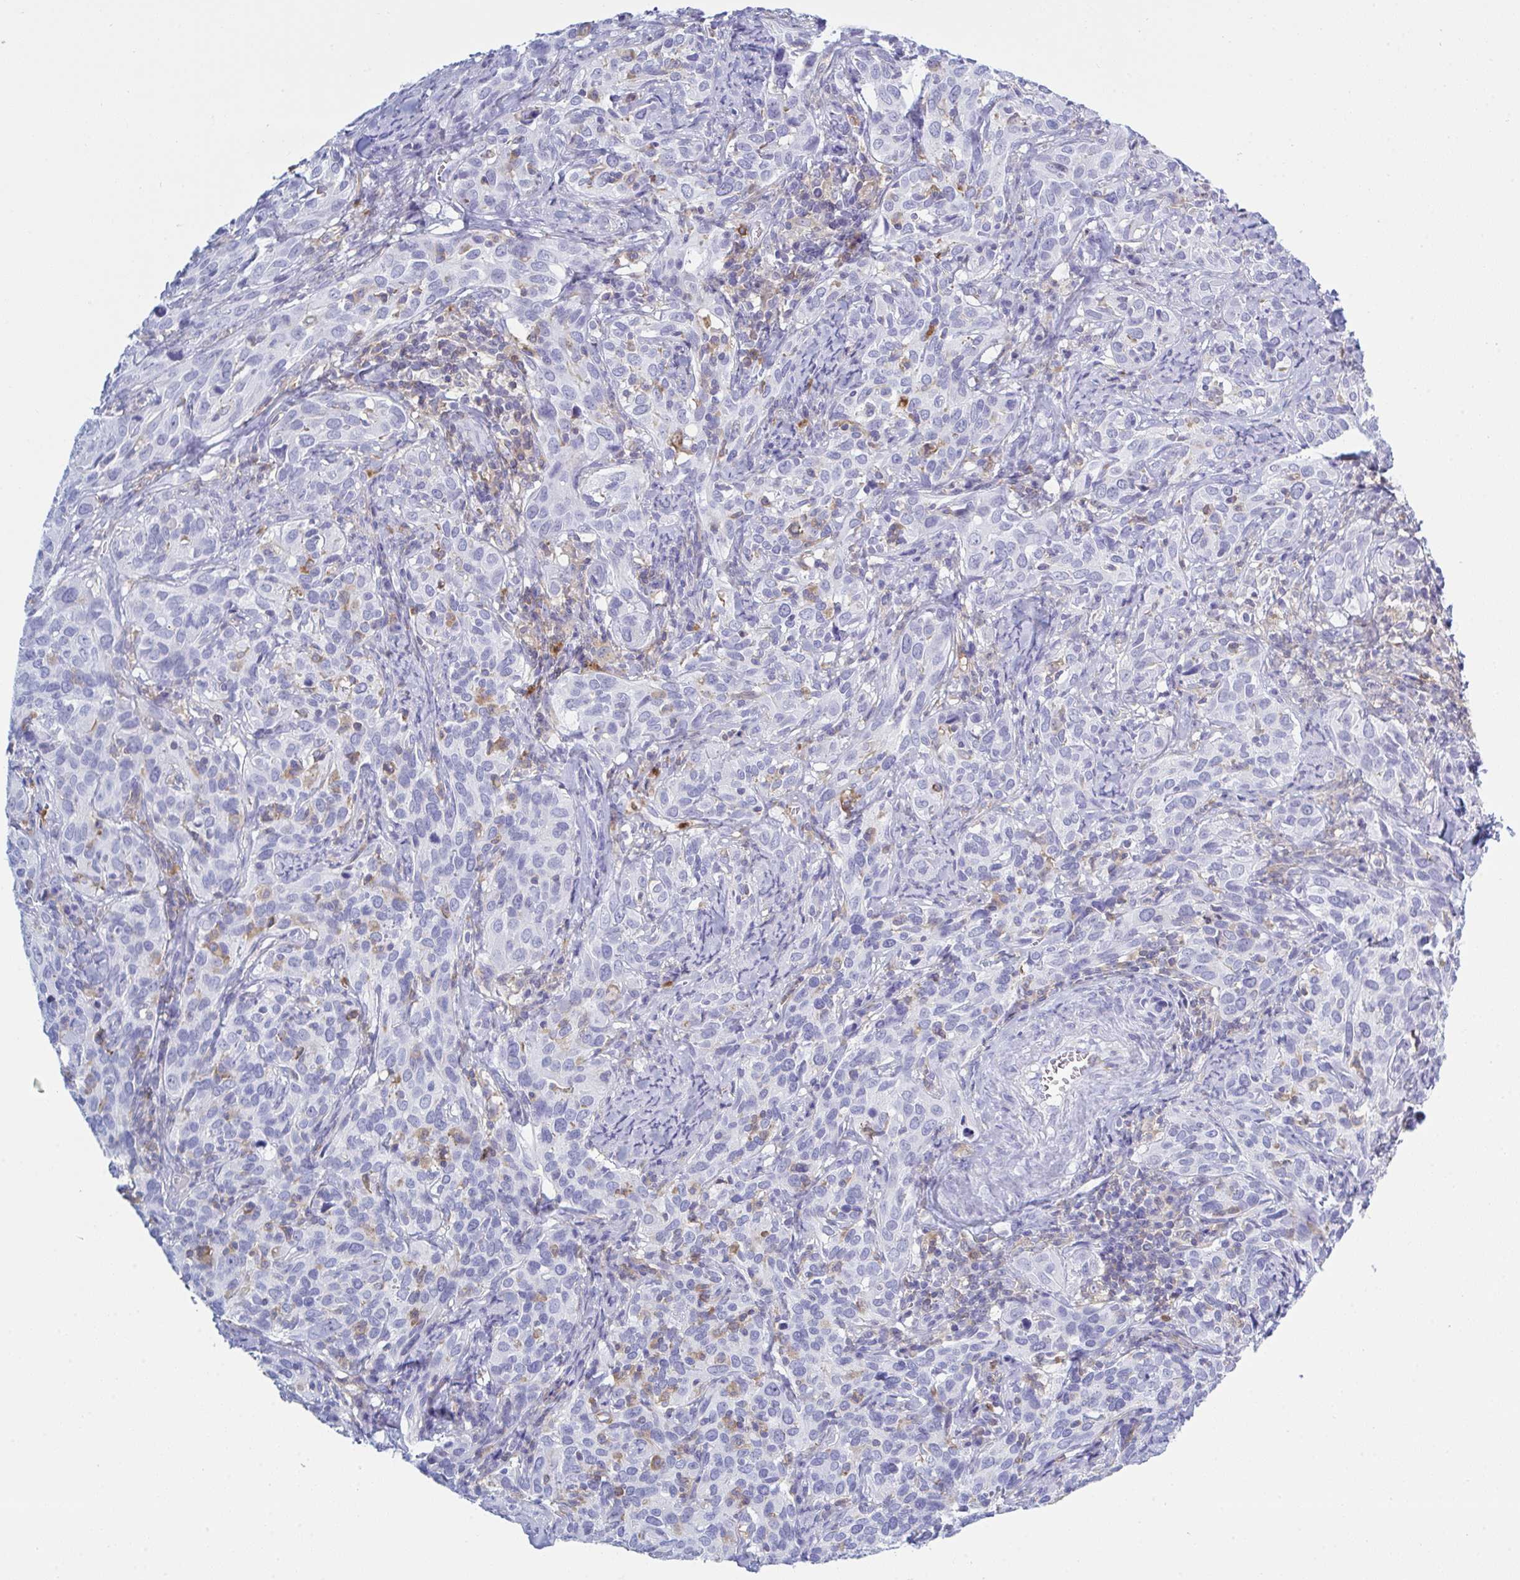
{"staining": {"intensity": "negative", "quantity": "none", "location": "none"}, "tissue": "cervical cancer", "cell_type": "Tumor cells", "image_type": "cancer", "snomed": [{"axis": "morphology", "description": "Squamous cell carcinoma, NOS"}, {"axis": "topography", "description": "Cervix"}], "caption": "Immunohistochemistry (IHC) photomicrograph of squamous cell carcinoma (cervical) stained for a protein (brown), which shows no positivity in tumor cells. The staining was performed using DAB (3,3'-diaminobenzidine) to visualize the protein expression in brown, while the nuclei were stained in blue with hematoxylin (Magnification: 20x).", "gene": "MYO1F", "patient": {"sex": "female", "age": 51}}